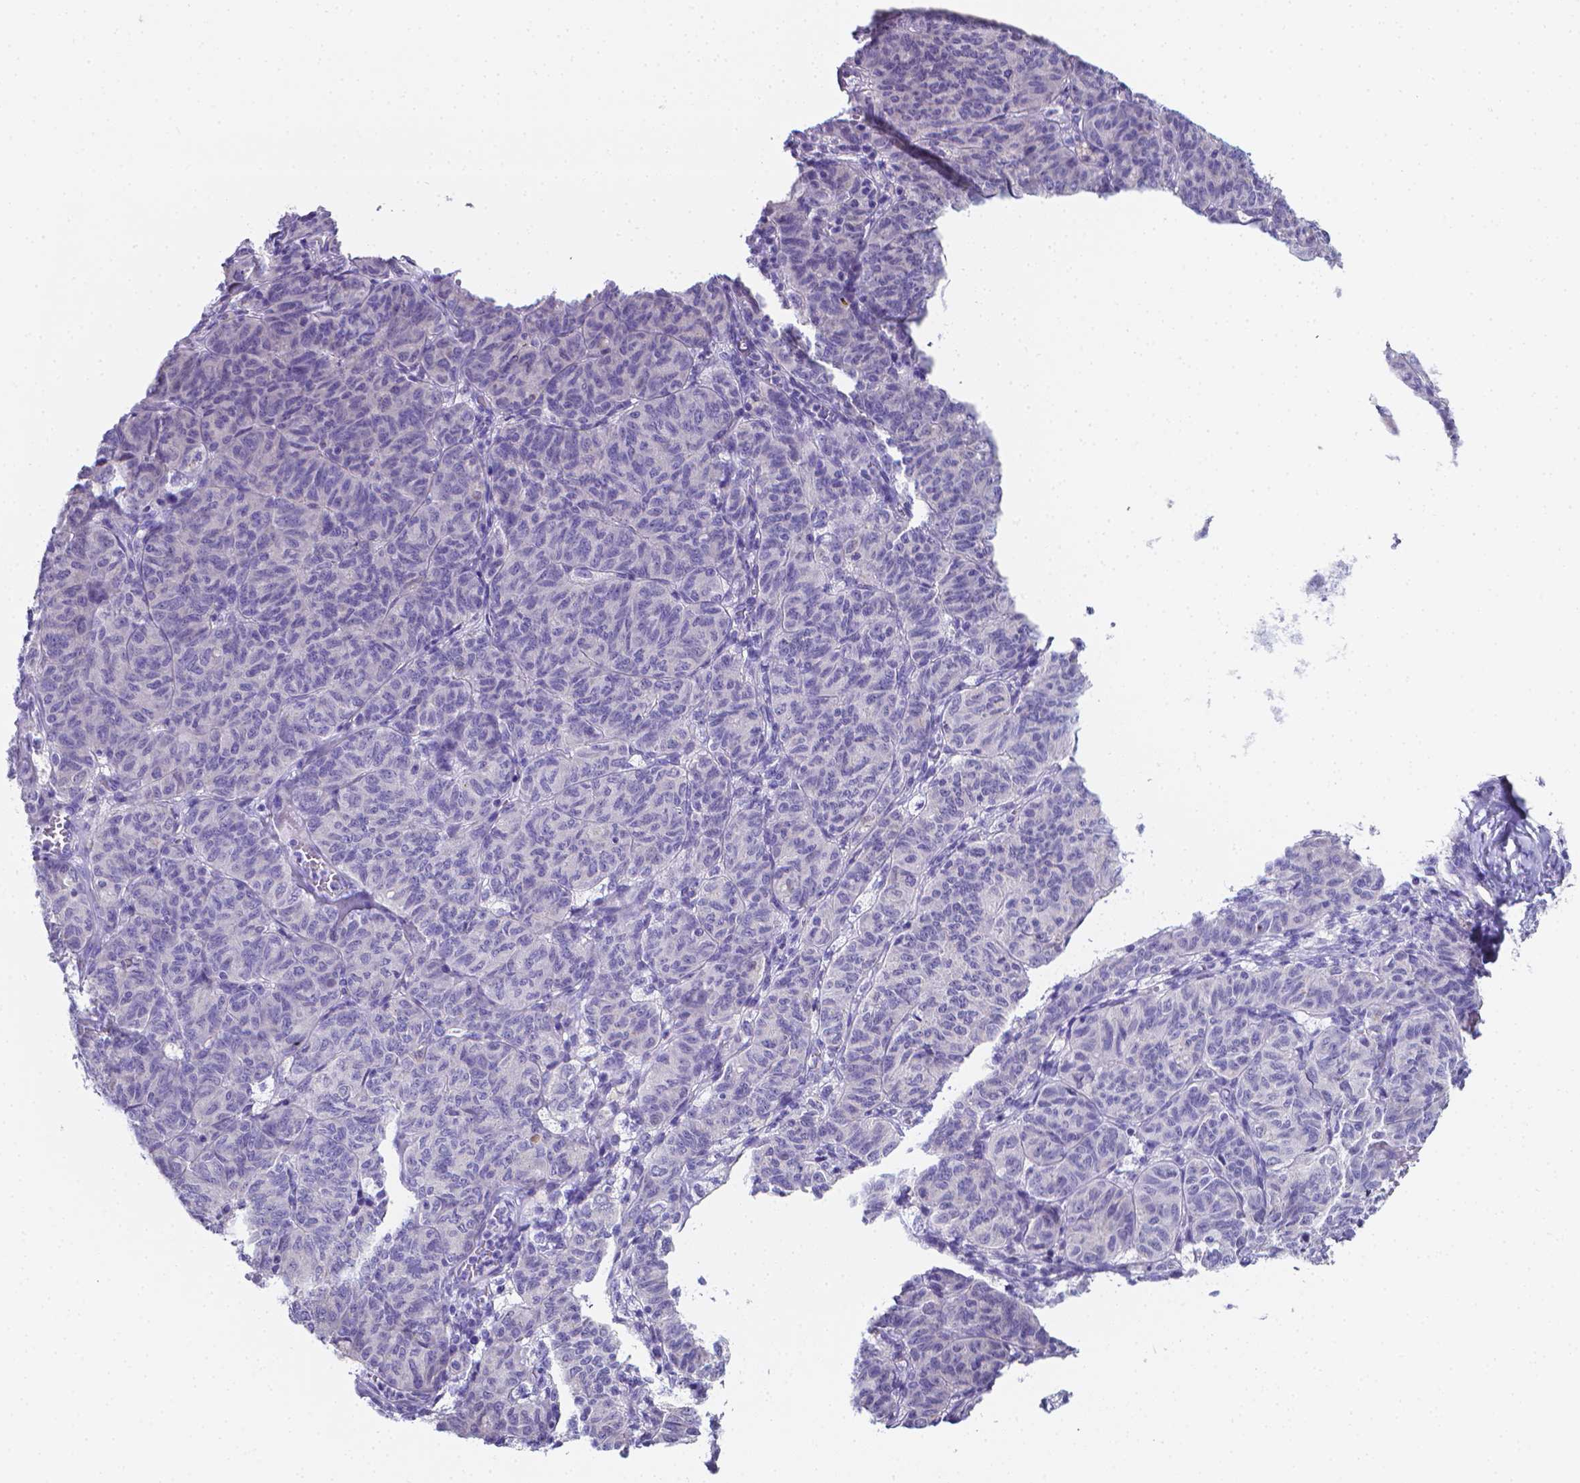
{"staining": {"intensity": "negative", "quantity": "none", "location": "none"}, "tissue": "ovarian cancer", "cell_type": "Tumor cells", "image_type": "cancer", "snomed": [{"axis": "morphology", "description": "Carcinoma, endometroid"}, {"axis": "topography", "description": "Ovary"}], "caption": "A photomicrograph of ovarian endometroid carcinoma stained for a protein reveals no brown staining in tumor cells. Brightfield microscopy of immunohistochemistry stained with DAB (3,3'-diaminobenzidine) (brown) and hematoxylin (blue), captured at high magnification.", "gene": "LRRC73", "patient": {"sex": "female", "age": 80}}